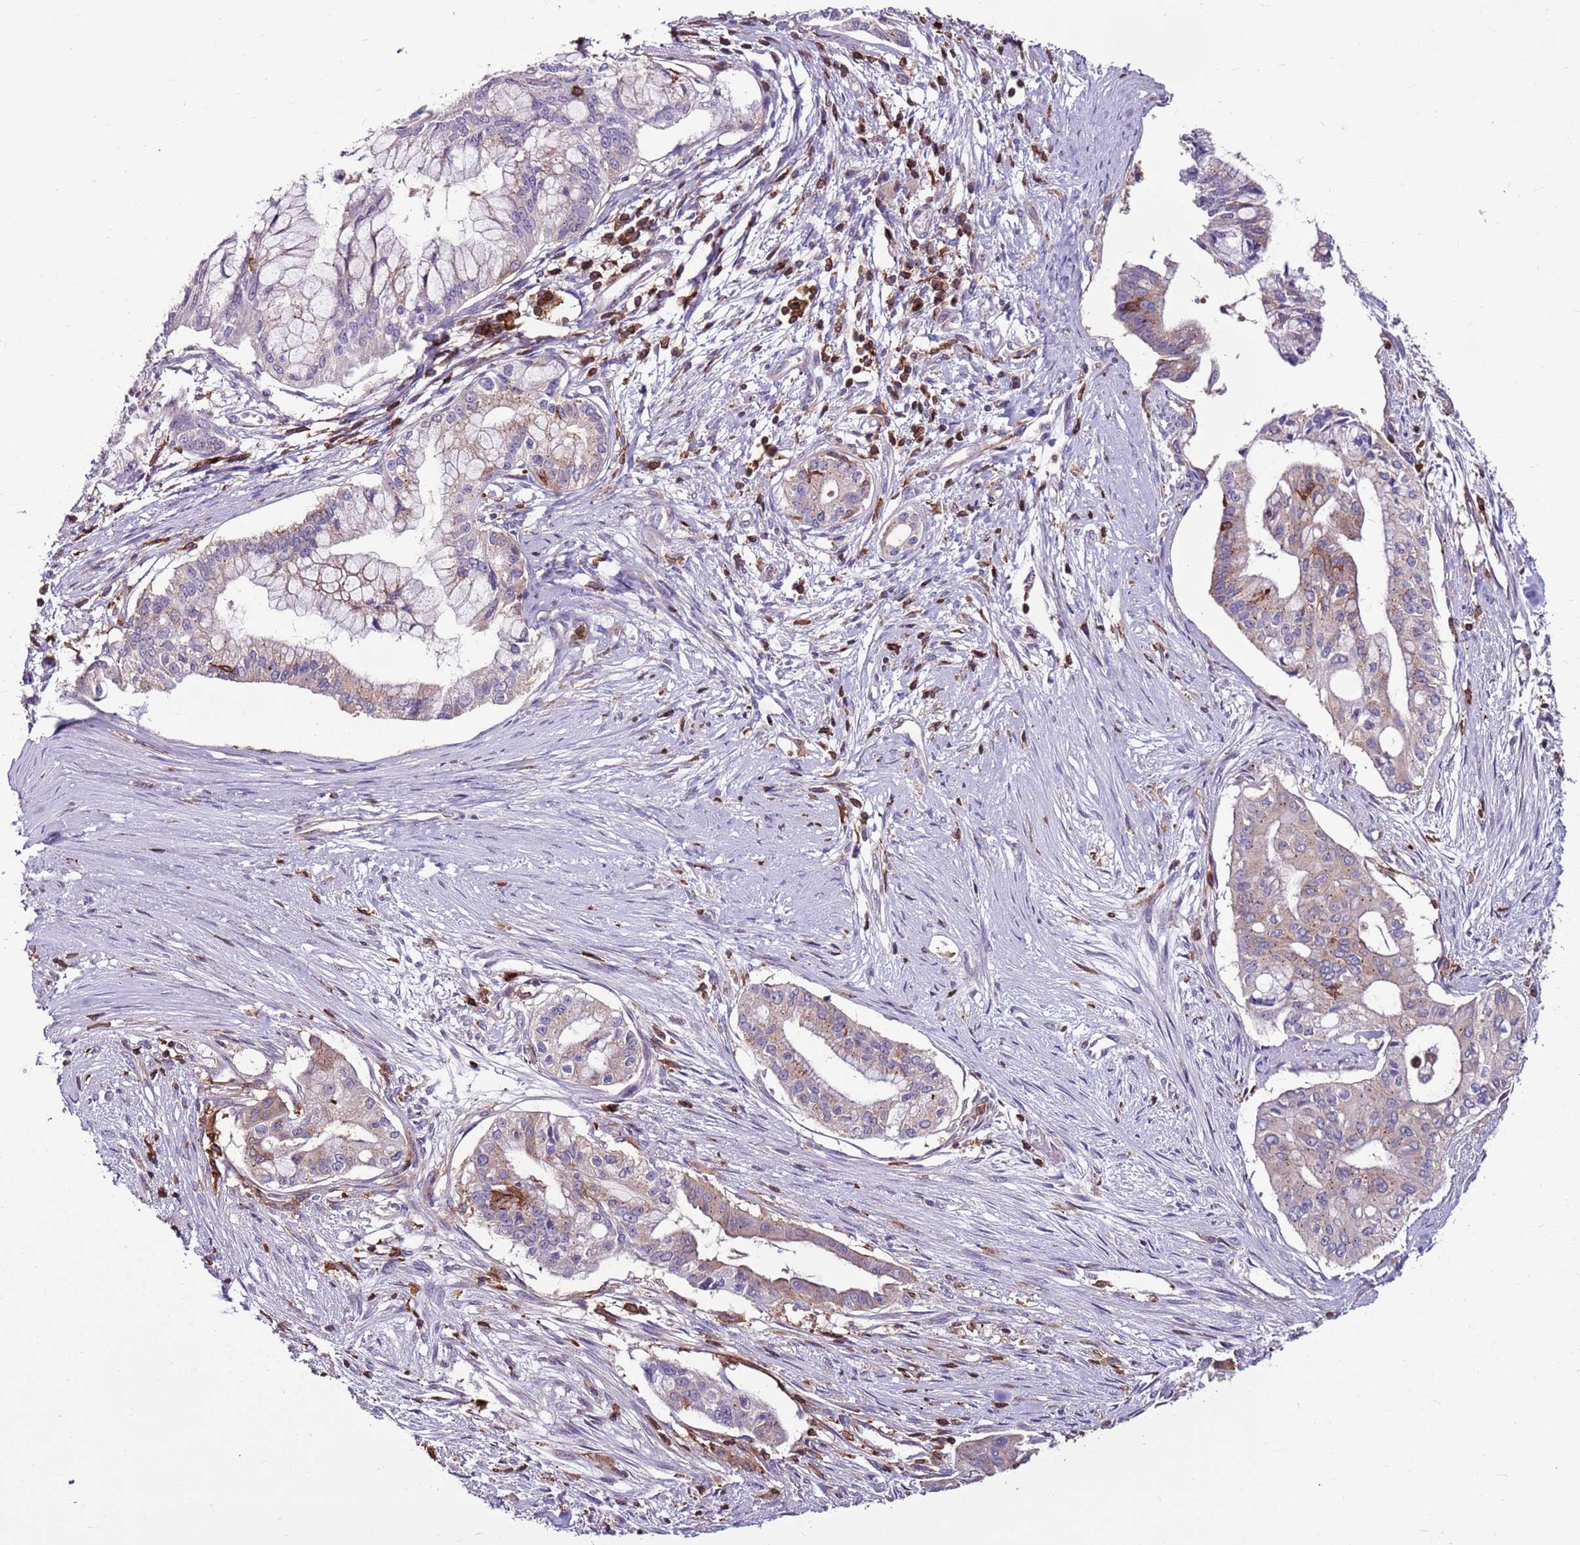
{"staining": {"intensity": "moderate", "quantity": "25%-75%", "location": "cytoplasmic/membranous"}, "tissue": "pancreatic cancer", "cell_type": "Tumor cells", "image_type": "cancer", "snomed": [{"axis": "morphology", "description": "Adenocarcinoma, NOS"}, {"axis": "topography", "description": "Pancreas"}], "caption": "This micrograph shows pancreatic cancer (adenocarcinoma) stained with immunohistochemistry to label a protein in brown. The cytoplasmic/membranous of tumor cells show moderate positivity for the protein. Nuclei are counter-stained blue.", "gene": "ZSWIM1", "patient": {"sex": "male", "age": 46}}